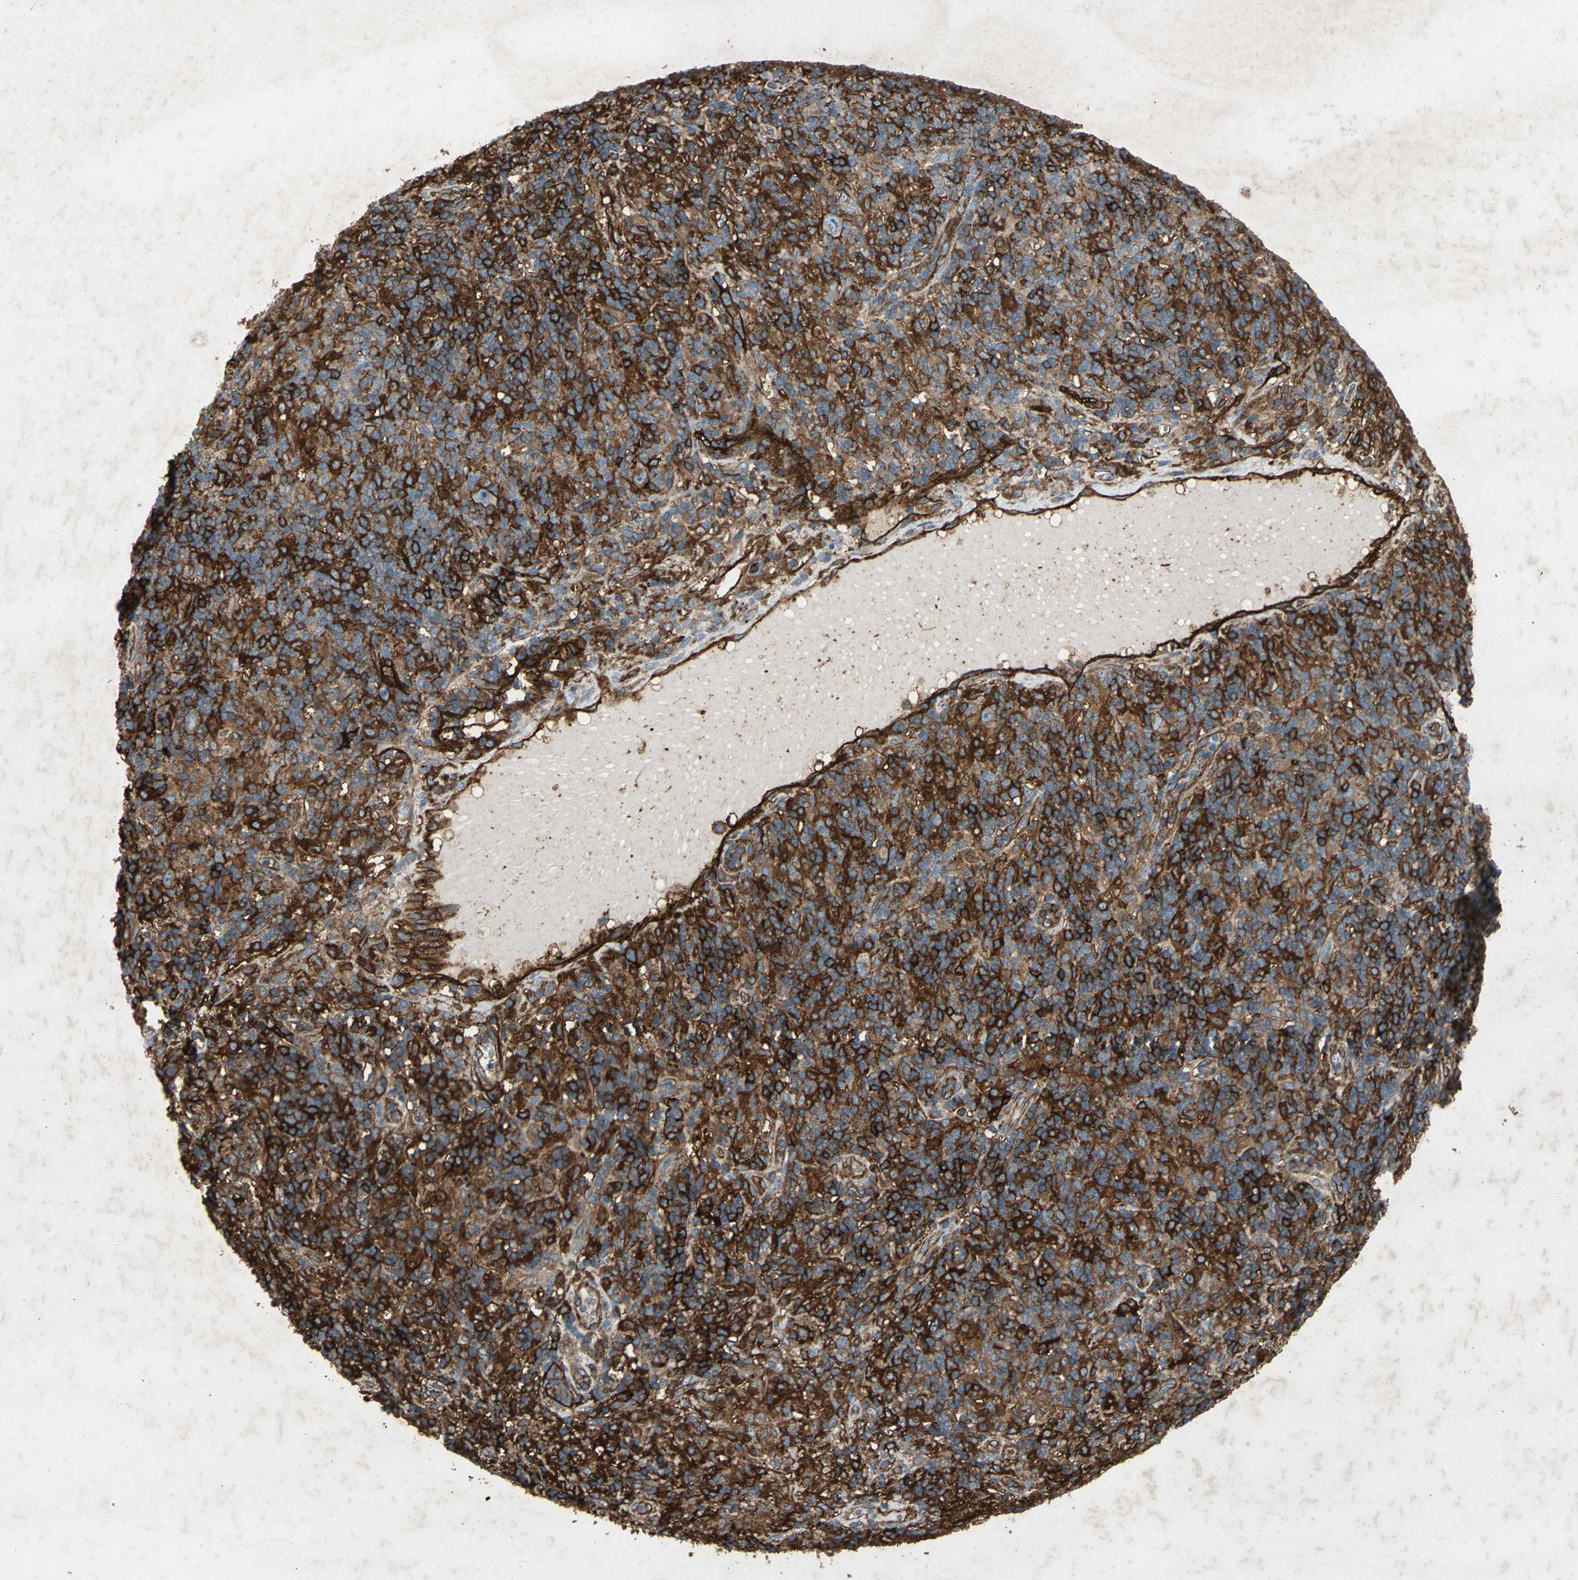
{"staining": {"intensity": "strong", "quantity": ">75%", "location": "cytoplasmic/membranous"}, "tissue": "lymphoma", "cell_type": "Tumor cells", "image_type": "cancer", "snomed": [{"axis": "morphology", "description": "Hodgkin's disease, NOS"}, {"axis": "topography", "description": "Lymph node"}], "caption": "There is high levels of strong cytoplasmic/membranous expression in tumor cells of Hodgkin's disease, as demonstrated by immunohistochemical staining (brown color).", "gene": "CCR6", "patient": {"sex": "male", "age": 70}}